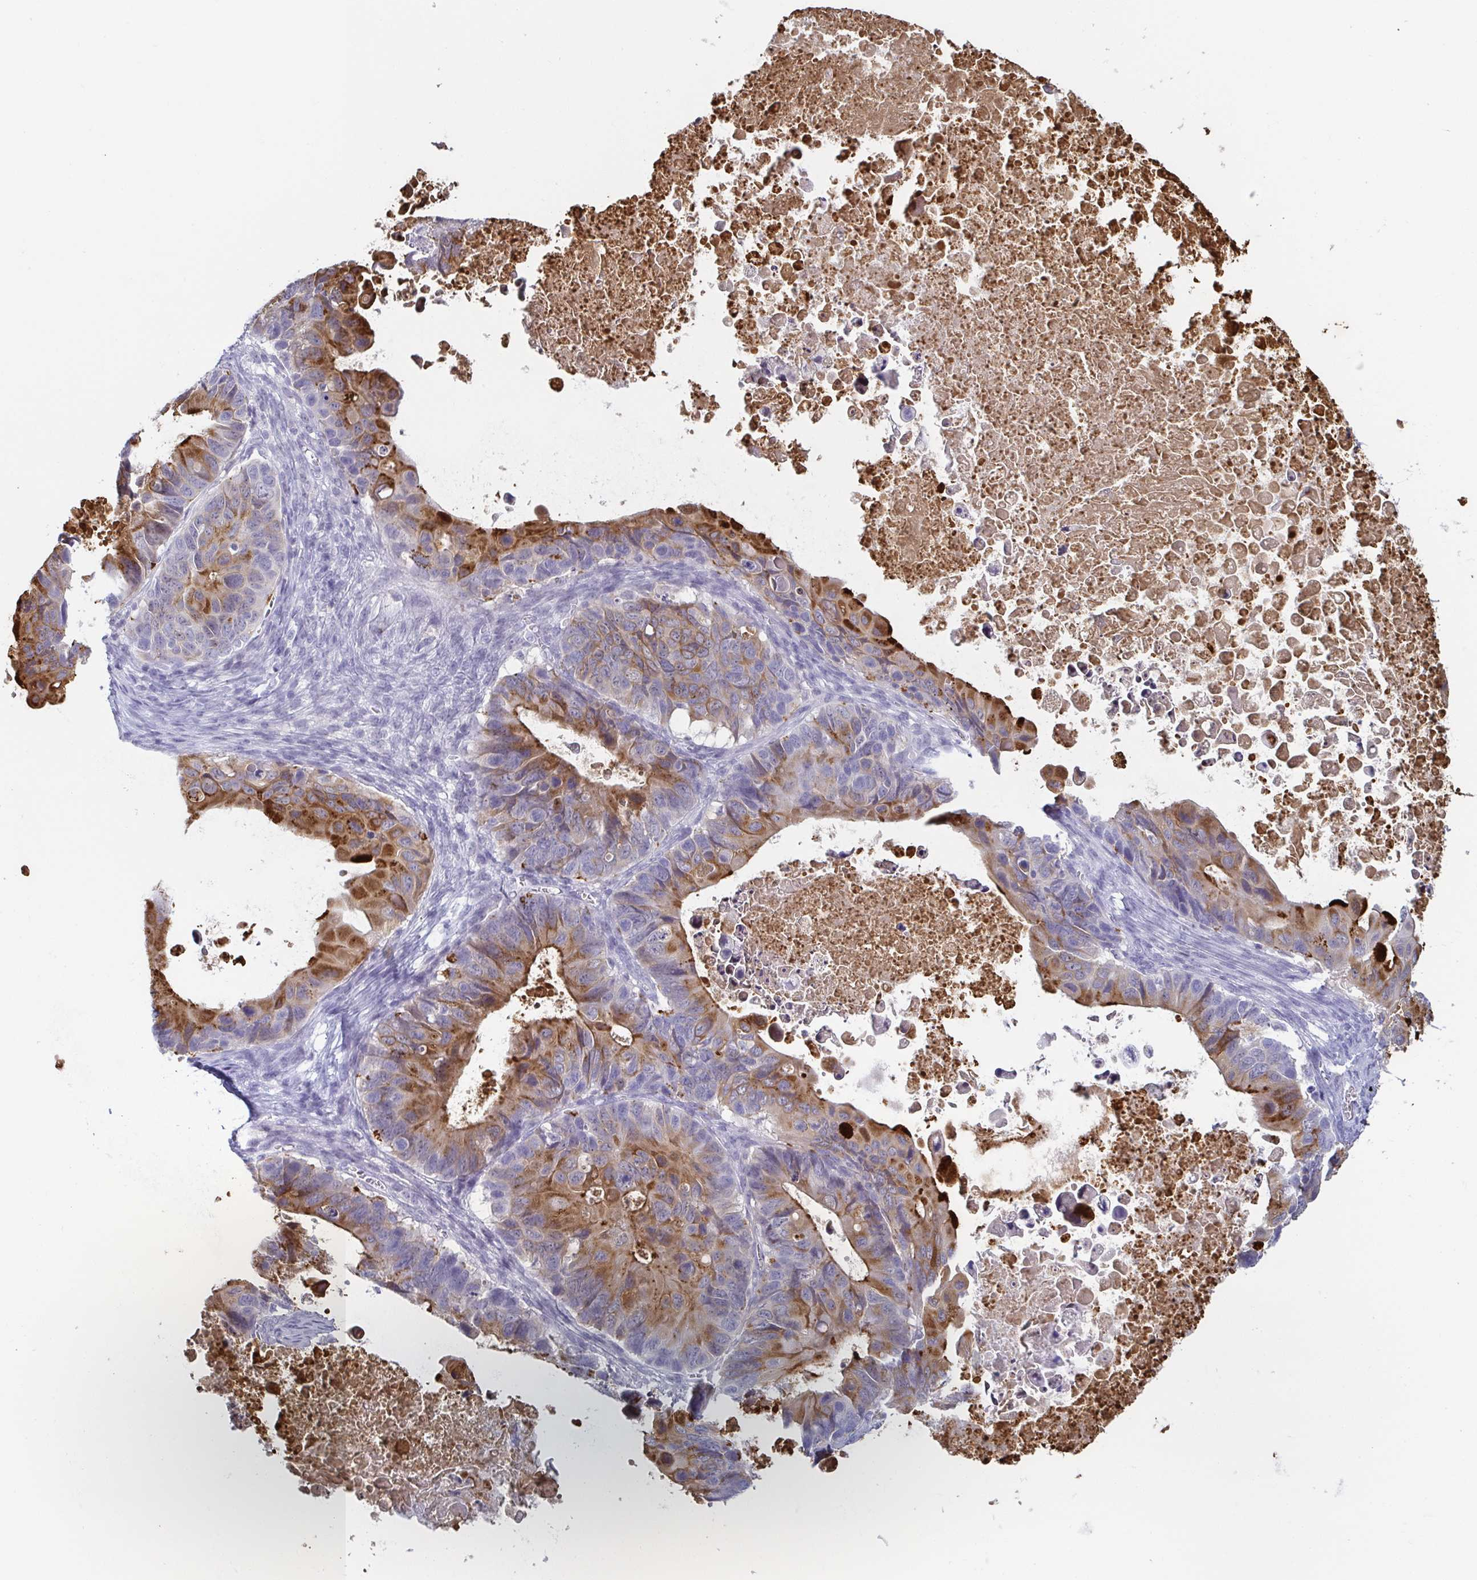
{"staining": {"intensity": "moderate", "quantity": "25%-75%", "location": "cytoplasmic/membranous"}, "tissue": "ovarian cancer", "cell_type": "Tumor cells", "image_type": "cancer", "snomed": [{"axis": "morphology", "description": "Cystadenocarcinoma, mucinous, NOS"}, {"axis": "topography", "description": "Ovary"}], "caption": "Approximately 25%-75% of tumor cells in ovarian mucinous cystadenocarcinoma show moderate cytoplasmic/membranous protein expression as visualized by brown immunohistochemical staining.", "gene": "REG4", "patient": {"sex": "female", "age": 64}}